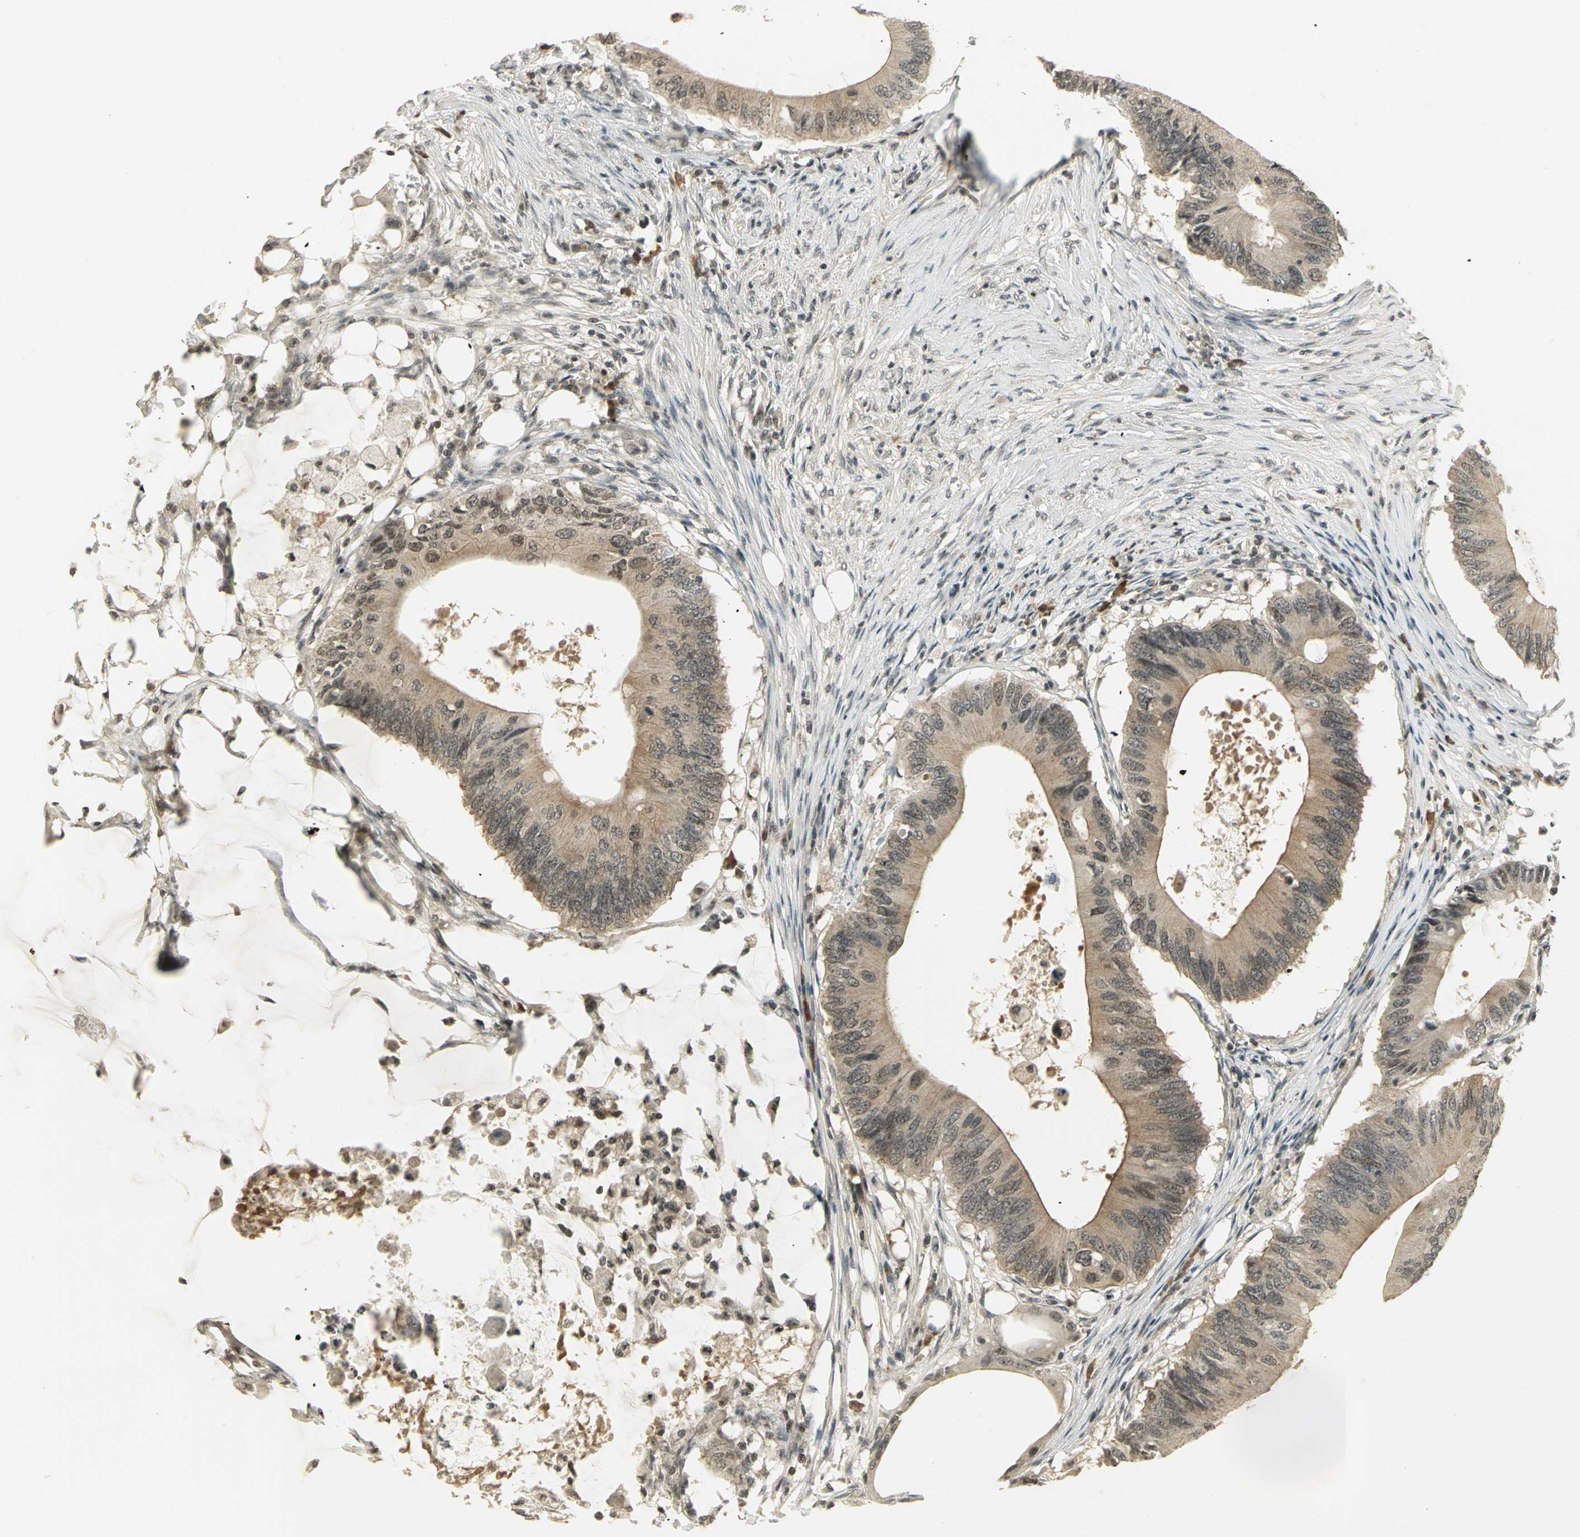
{"staining": {"intensity": "moderate", "quantity": ">75%", "location": "cytoplasmic/membranous"}, "tissue": "colorectal cancer", "cell_type": "Tumor cells", "image_type": "cancer", "snomed": [{"axis": "morphology", "description": "Adenocarcinoma, NOS"}, {"axis": "topography", "description": "Colon"}], "caption": "Protein analysis of colorectal adenocarcinoma tissue demonstrates moderate cytoplasmic/membranous positivity in about >75% of tumor cells.", "gene": "CDC34", "patient": {"sex": "male", "age": 71}}